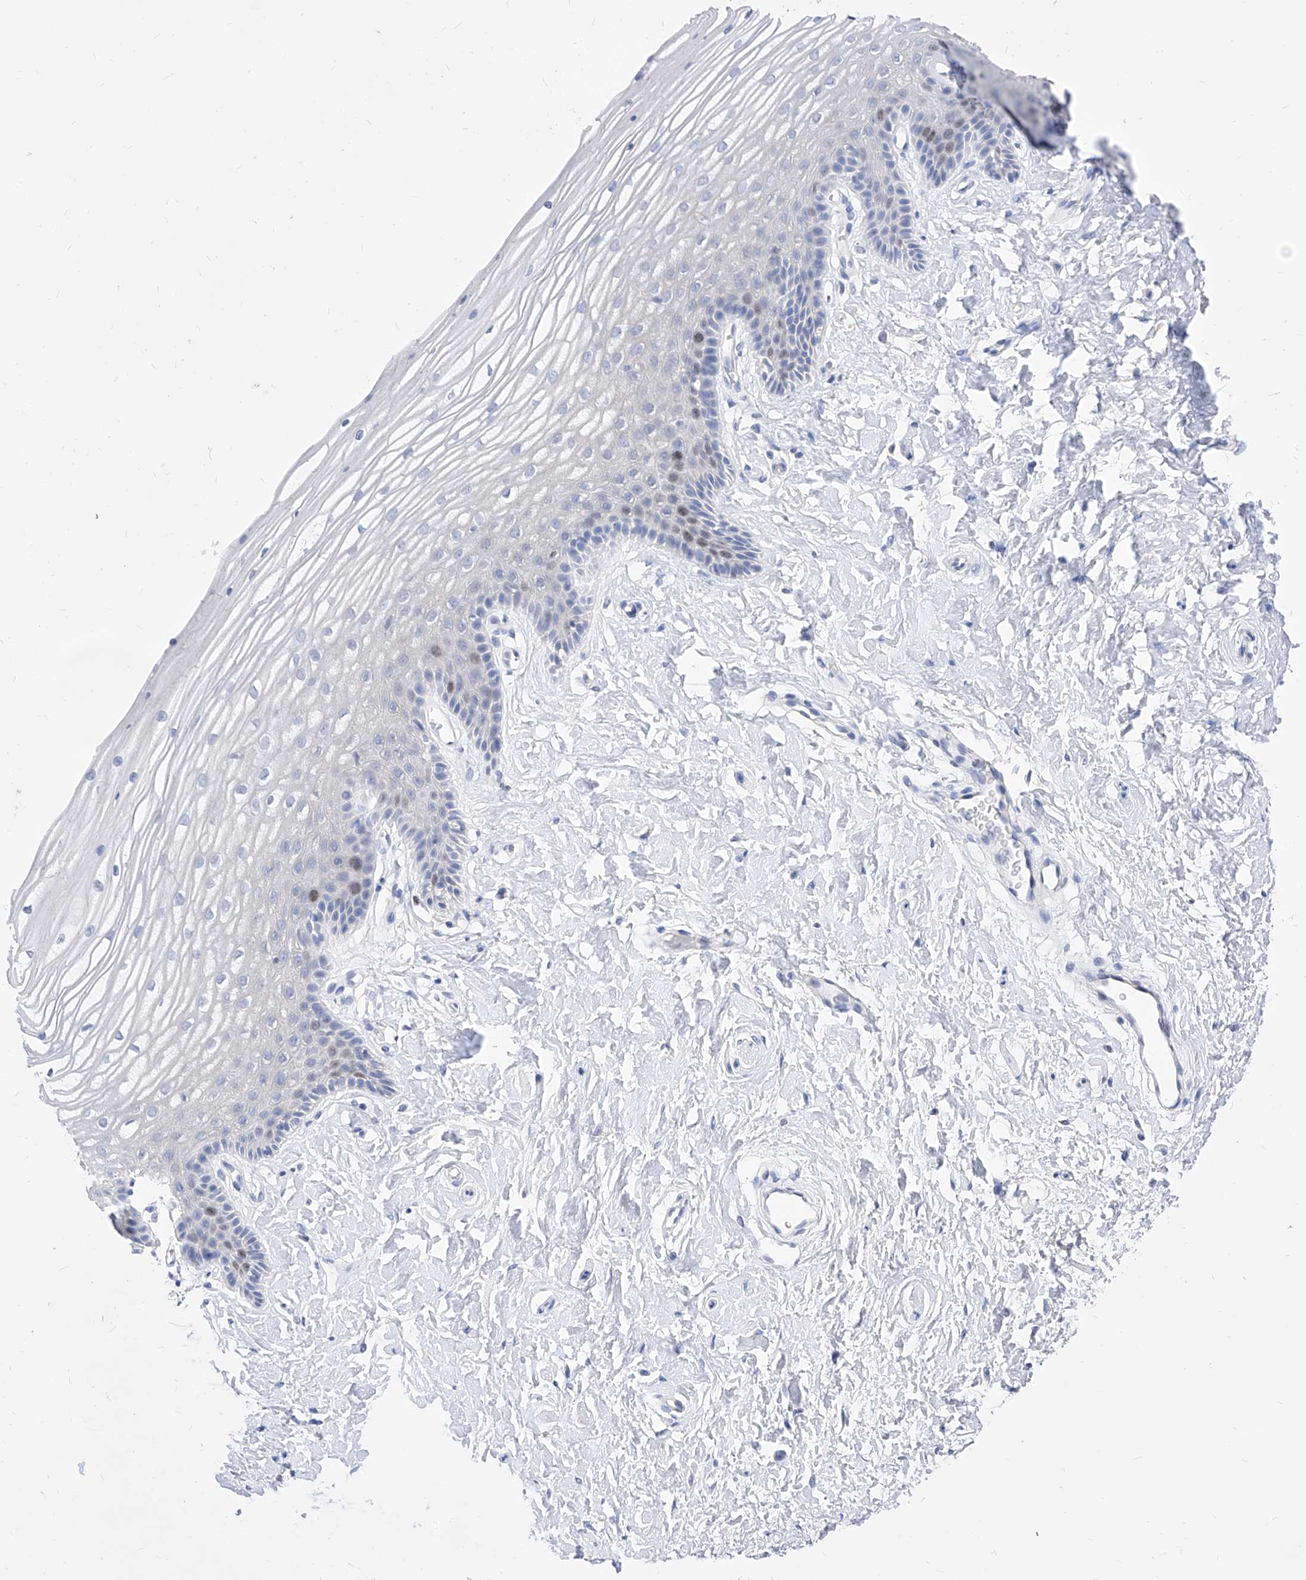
{"staining": {"intensity": "negative", "quantity": "none", "location": "none"}, "tissue": "vagina", "cell_type": "Squamous epithelial cells", "image_type": "normal", "snomed": [{"axis": "morphology", "description": "Normal tissue, NOS"}, {"axis": "topography", "description": "Vagina"}, {"axis": "topography", "description": "Cervix"}], "caption": "Human vagina stained for a protein using immunohistochemistry reveals no positivity in squamous epithelial cells.", "gene": "VAX1", "patient": {"sex": "female", "age": 40}}